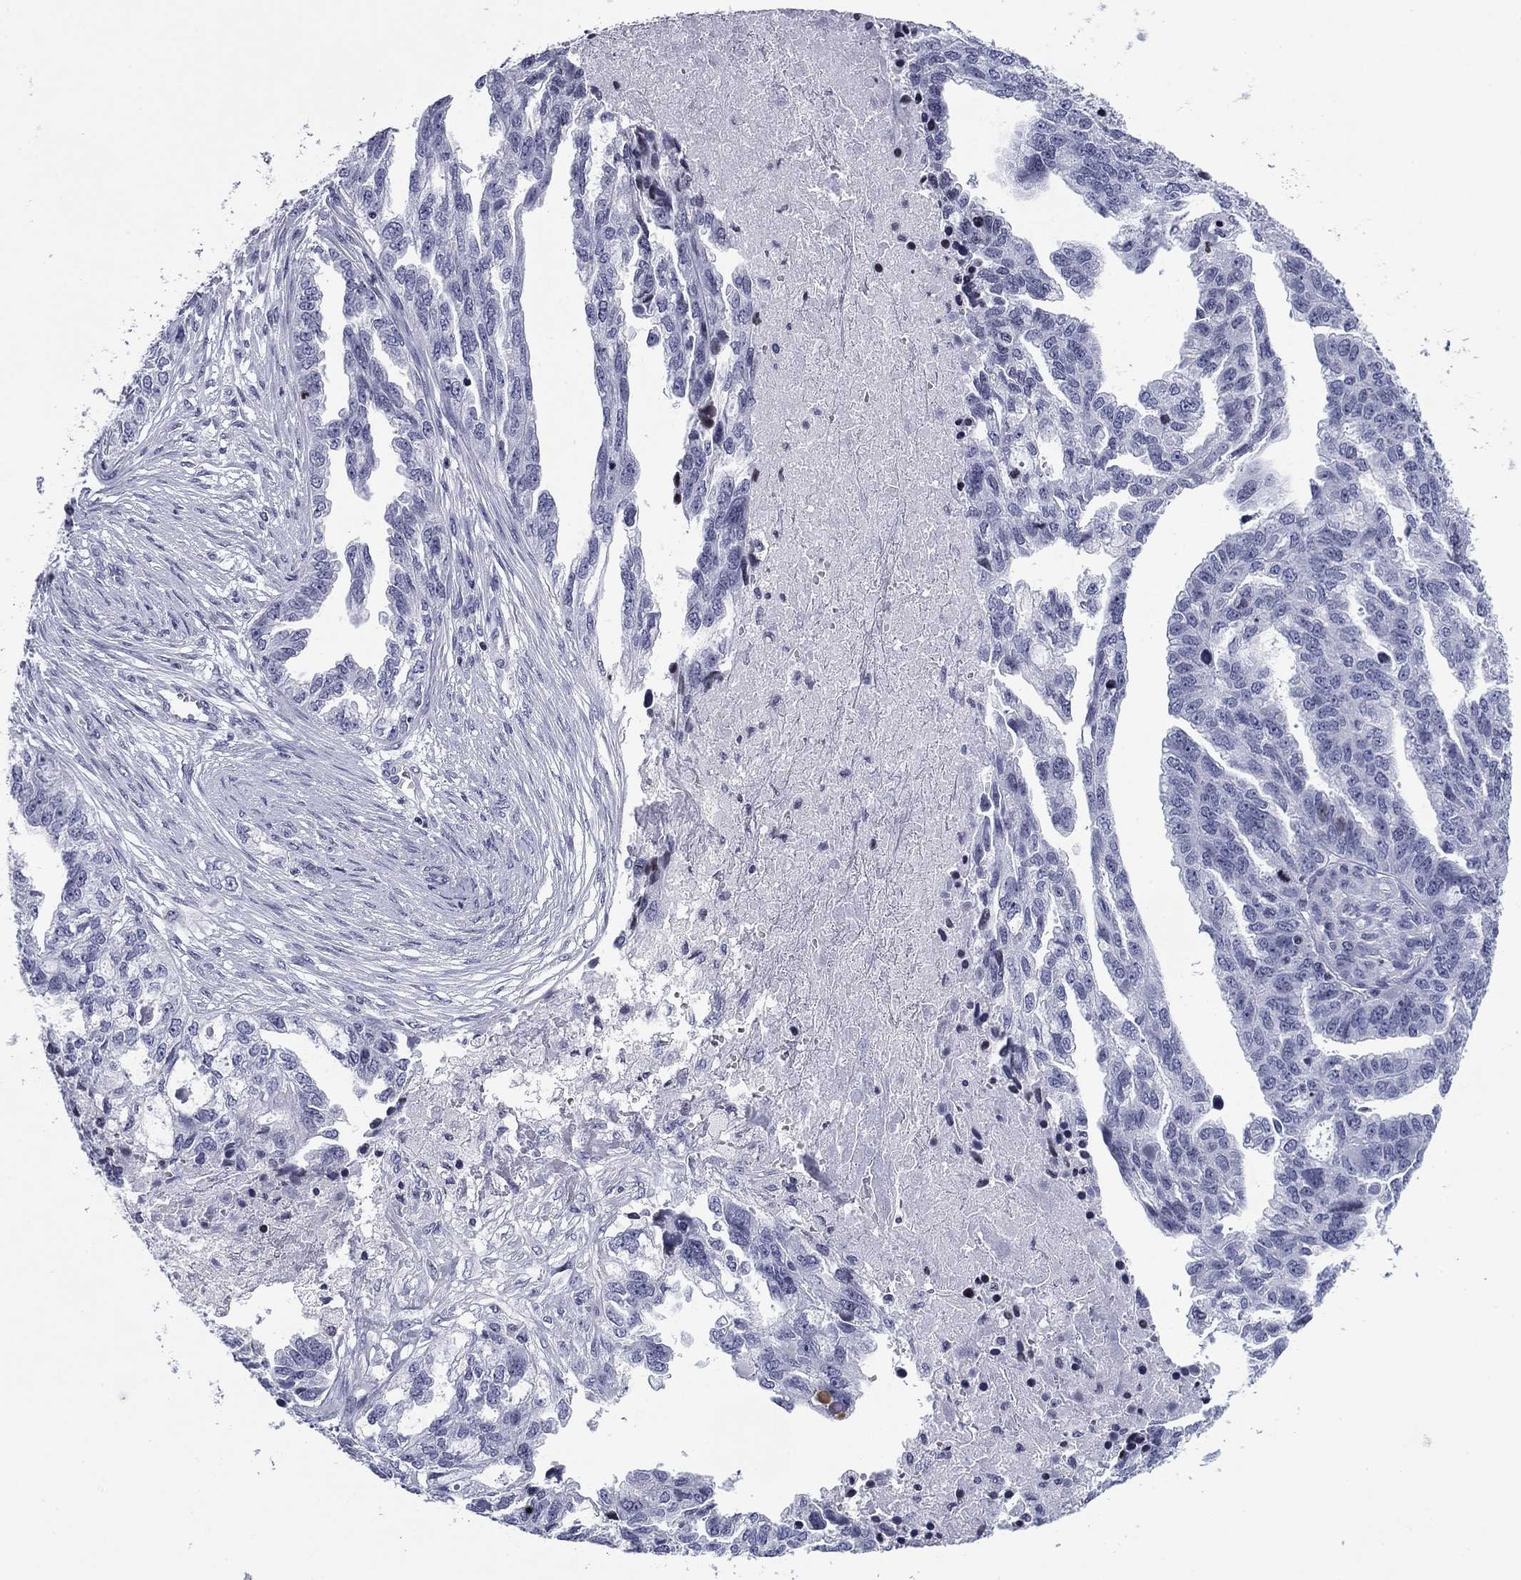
{"staining": {"intensity": "negative", "quantity": "none", "location": "none"}, "tissue": "ovarian cancer", "cell_type": "Tumor cells", "image_type": "cancer", "snomed": [{"axis": "morphology", "description": "Cystadenocarcinoma, serous, NOS"}, {"axis": "topography", "description": "Ovary"}], "caption": "High magnification brightfield microscopy of serous cystadenocarcinoma (ovarian) stained with DAB (brown) and counterstained with hematoxylin (blue): tumor cells show no significant expression.", "gene": "CCDC144A", "patient": {"sex": "female", "age": 51}}